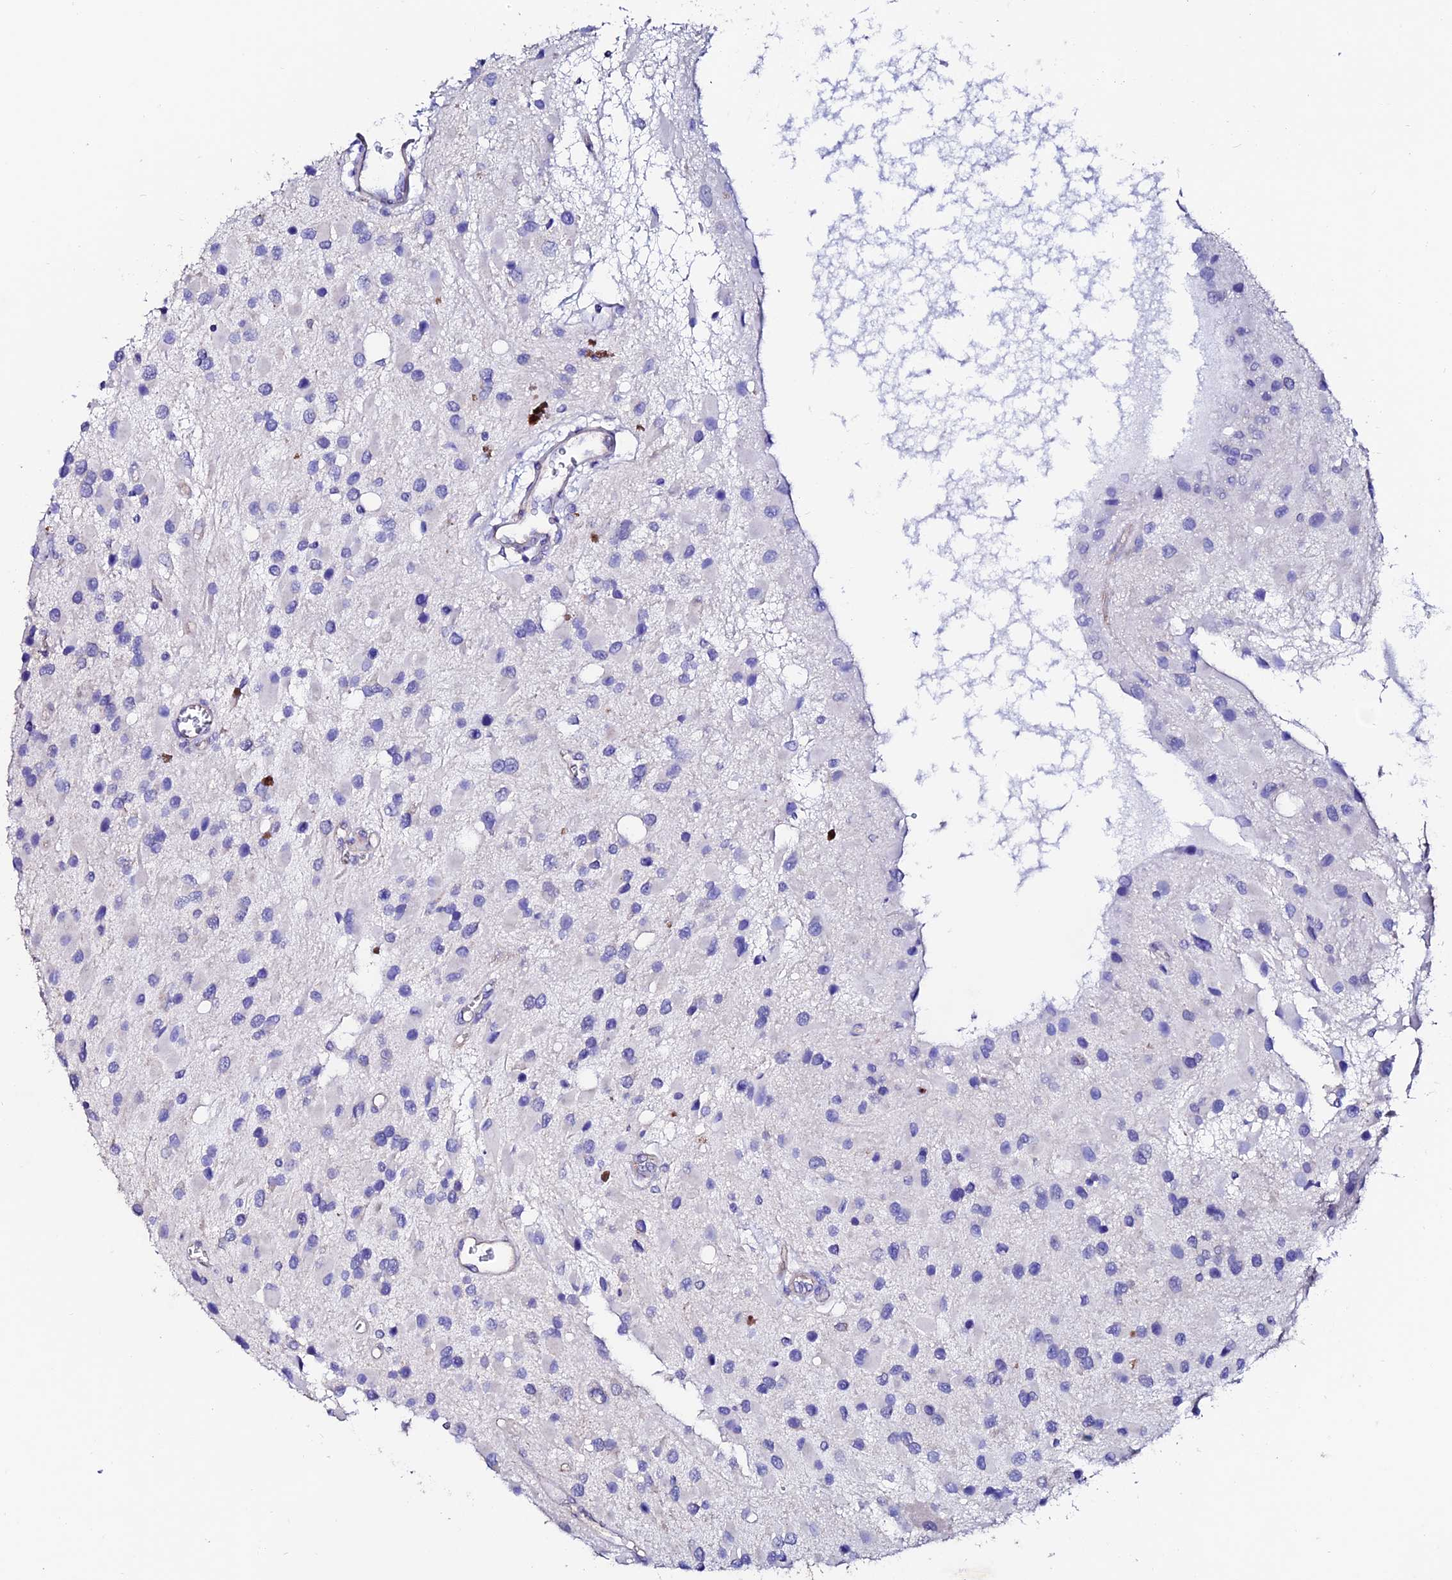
{"staining": {"intensity": "negative", "quantity": "none", "location": "none"}, "tissue": "glioma", "cell_type": "Tumor cells", "image_type": "cancer", "snomed": [{"axis": "morphology", "description": "Glioma, malignant, High grade"}, {"axis": "topography", "description": "Brain"}], "caption": "This is a photomicrograph of immunohistochemistry (IHC) staining of high-grade glioma (malignant), which shows no staining in tumor cells.", "gene": "ESM1", "patient": {"sex": "male", "age": 53}}